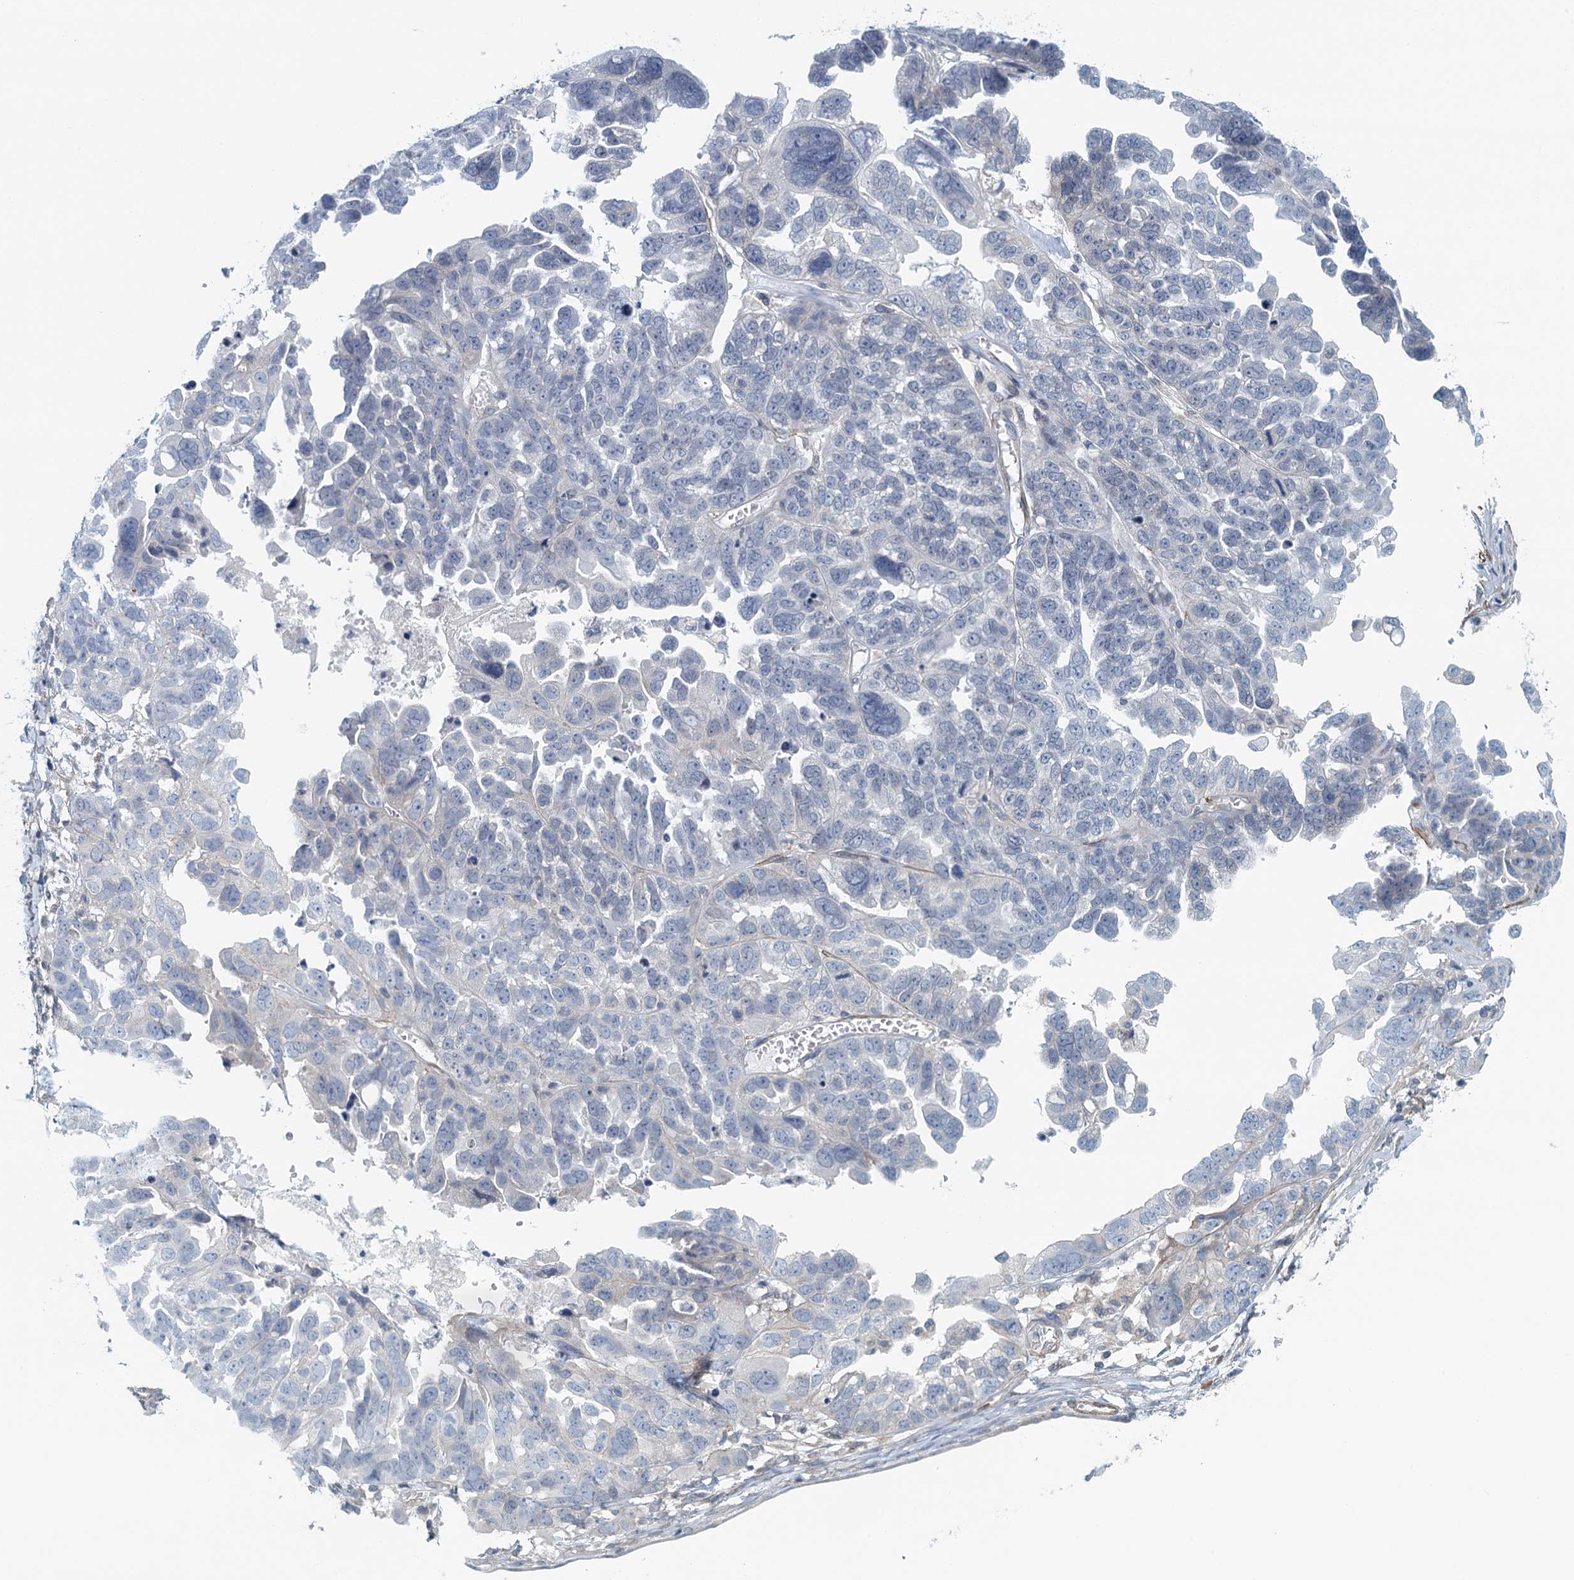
{"staining": {"intensity": "negative", "quantity": "none", "location": "none"}, "tissue": "ovarian cancer", "cell_type": "Tumor cells", "image_type": "cancer", "snomed": [{"axis": "morphology", "description": "Cystadenocarcinoma, serous, NOS"}, {"axis": "topography", "description": "Ovary"}], "caption": "A photomicrograph of ovarian cancer stained for a protein shows no brown staining in tumor cells. (DAB (3,3'-diaminobenzidine) immunohistochemistry (IHC) visualized using brightfield microscopy, high magnification).", "gene": "ALG2", "patient": {"sex": "female", "age": 79}}